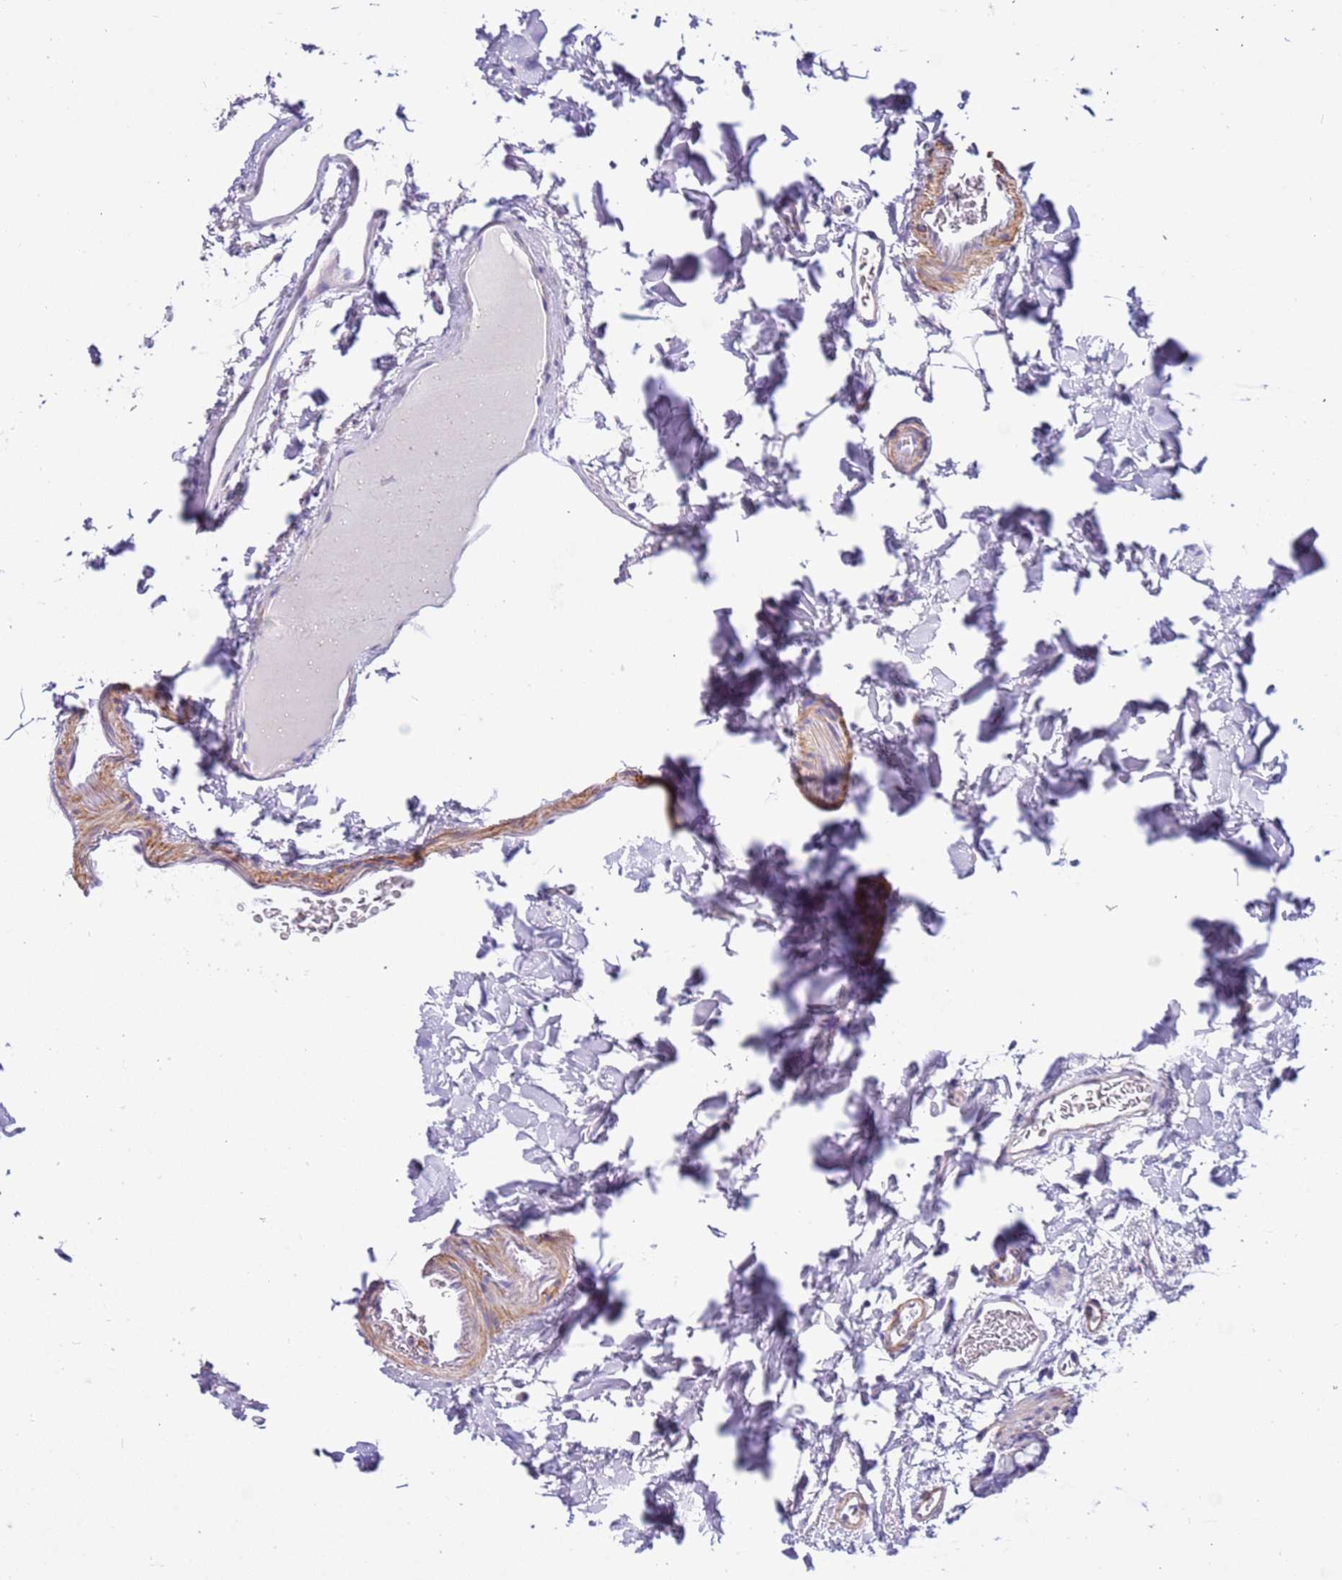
{"staining": {"intensity": "weak", "quantity": "25%-75%", "location": "cytoplasmic/membranous"}, "tissue": "colon", "cell_type": "Endothelial cells", "image_type": "normal", "snomed": [{"axis": "morphology", "description": "Normal tissue, NOS"}, {"axis": "topography", "description": "Colon"}], "caption": "About 25%-75% of endothelial cells in unremarkable human colon exhibit weak cytoplasmic/membranous protein staining as visualized by brown immunohistochemical staining.", "gene": "PCGF2", "patient": {"sex": "male", "age": 75}}